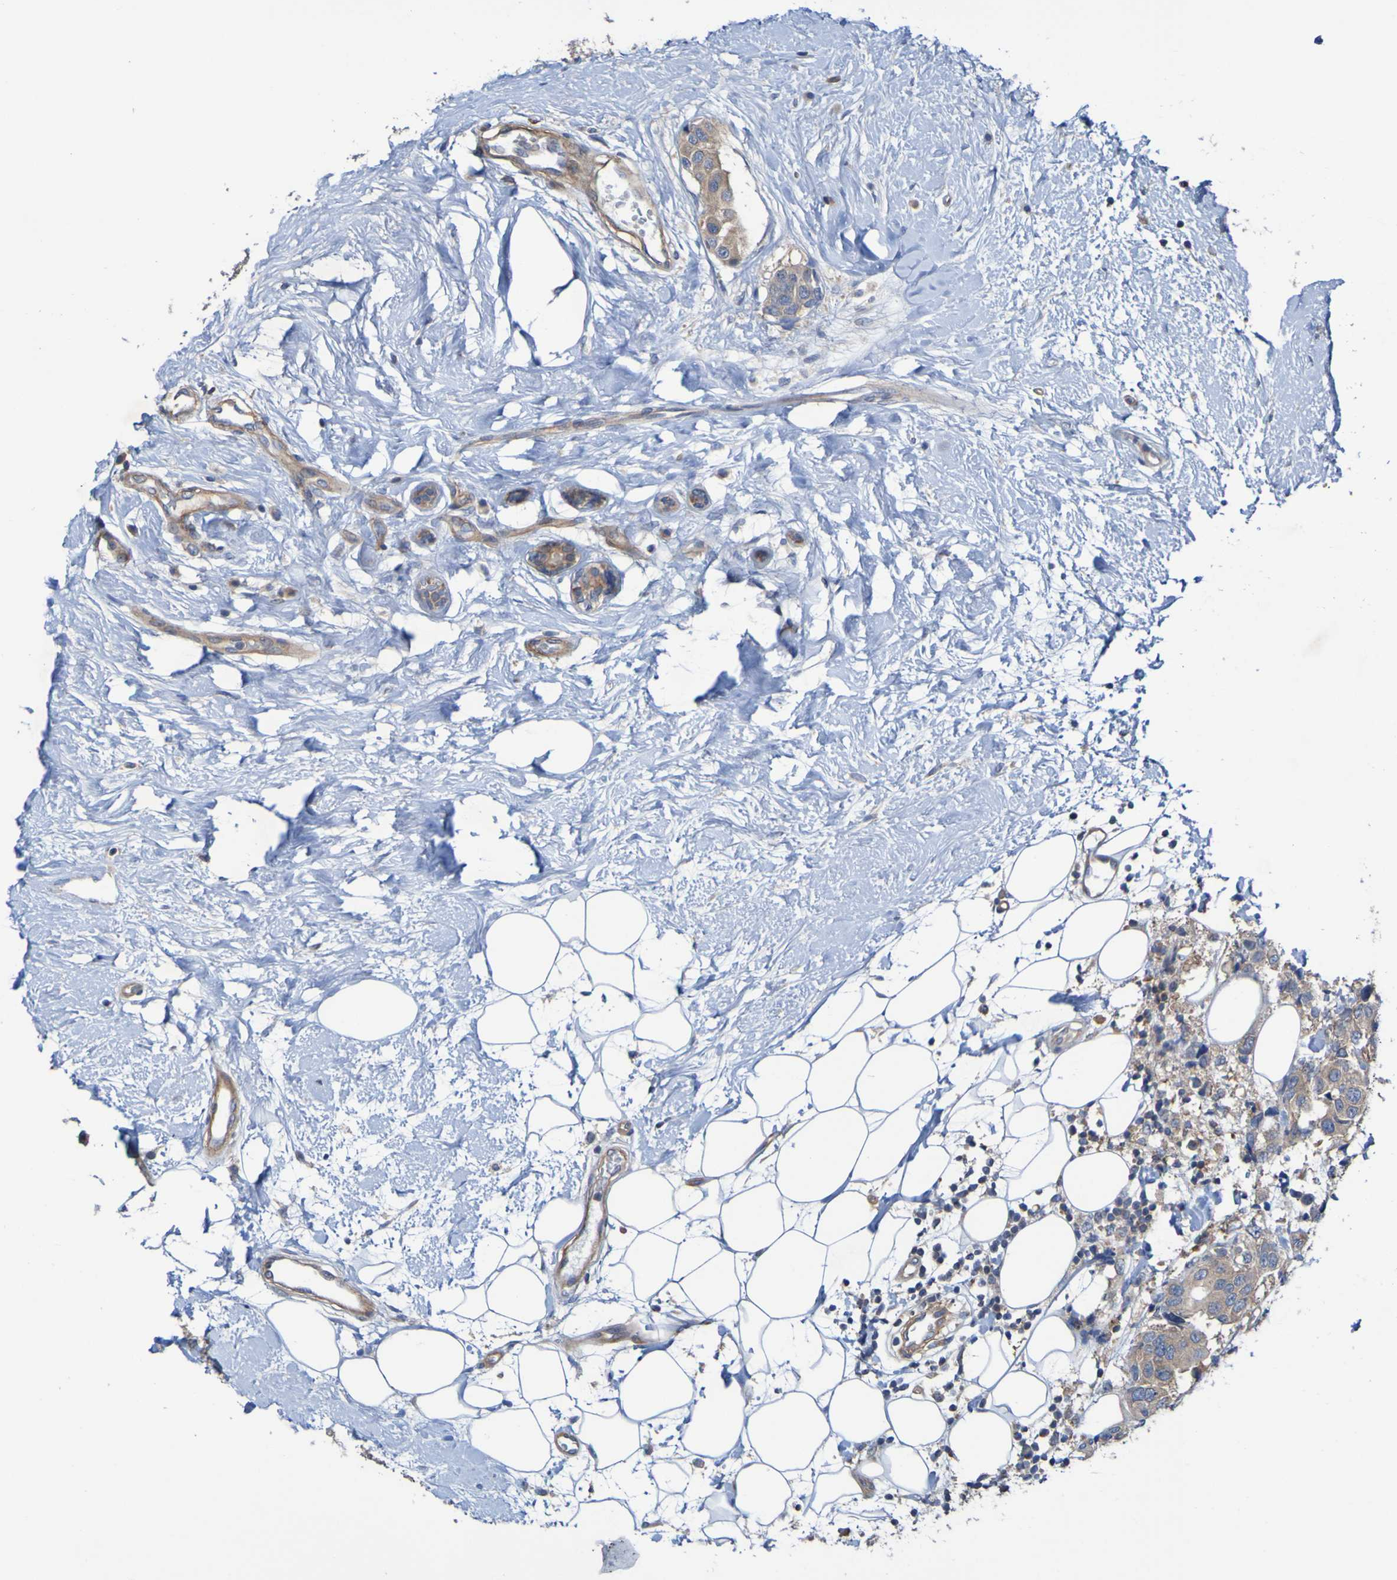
{"staining": {"intensity": "moderate", "quantity": ">75%", "location": "cytoplasmic/membranous"}, "tissue": "breast cancer", "cell_type": "Tumor cells", "image_type": "cancer", "snomed": [{"axis": "morphology", "description": "Normal tissue, NOS"}, {"axis": "morphology", "description": "Duct carcinoma"}, {"axis": "topography", "description": "Breast"}], "caption": "Protein expression analysis of invasive ductal carcinoma (breast) displays moderate cytoplasmic/membranous staining in about >75% of tumor cells. (brown staining indicates protein expression, while blue staining denotes nuclei).", "gene": "SDK1", "patient": {"sex": "female", "age": 39}}